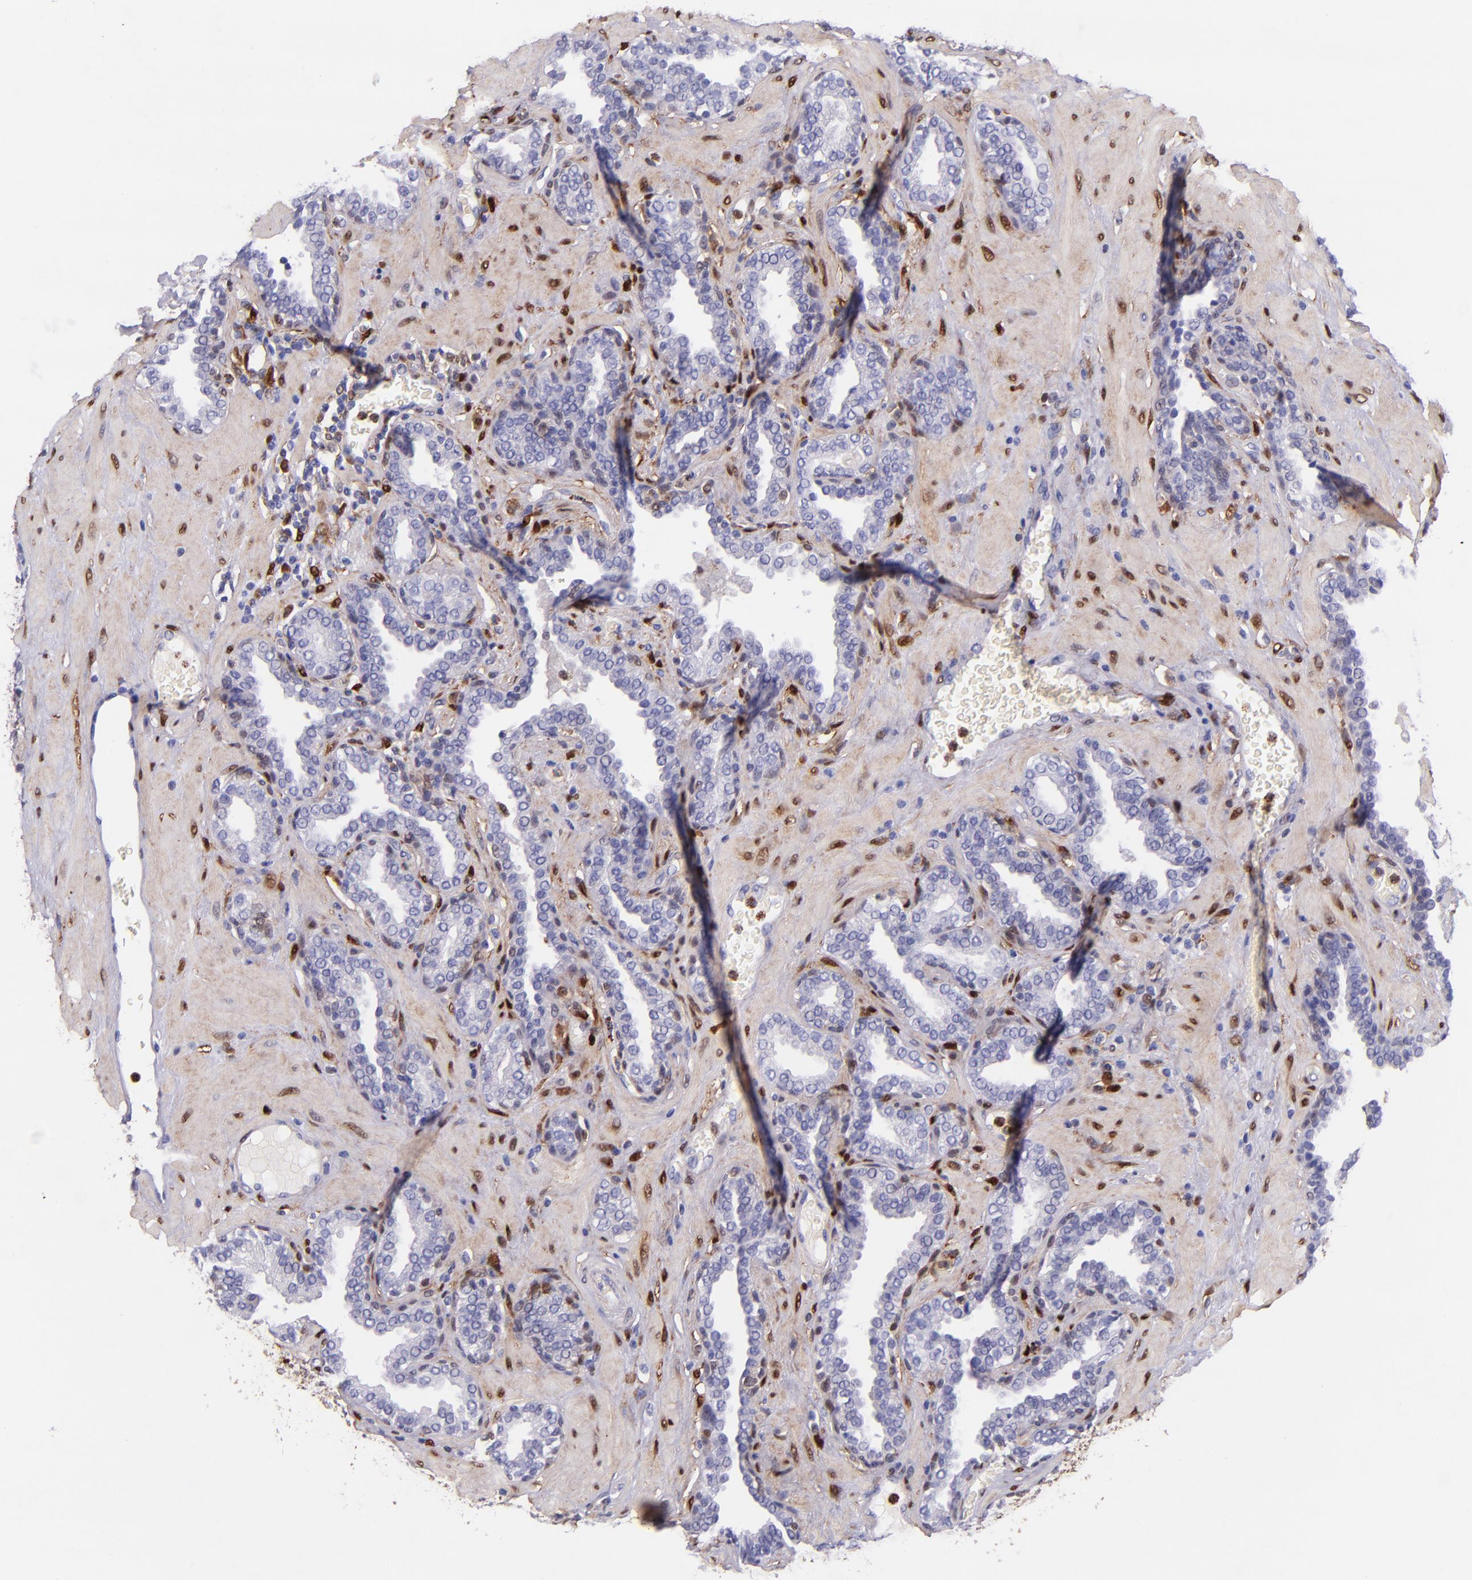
{"staining": {"intensity": "negative", "quantity": "none", "location": "none"}, "tissue": "prostate", "cell_type": "Glandular cells", "image_type": "normal", "snomed": [{"axis": "morphology", "description": "Normal tissue, NOS"}, {"axis": "topography", "description": "Prostate"}], "caption": "High power microscopy image of an immunohistochemistry (IHC) photomicrograph of benign prostate, revealing no significant expression in glandular cells.", "gene": "LGALS1", "patient": {"sex": "male", "age": 51}}